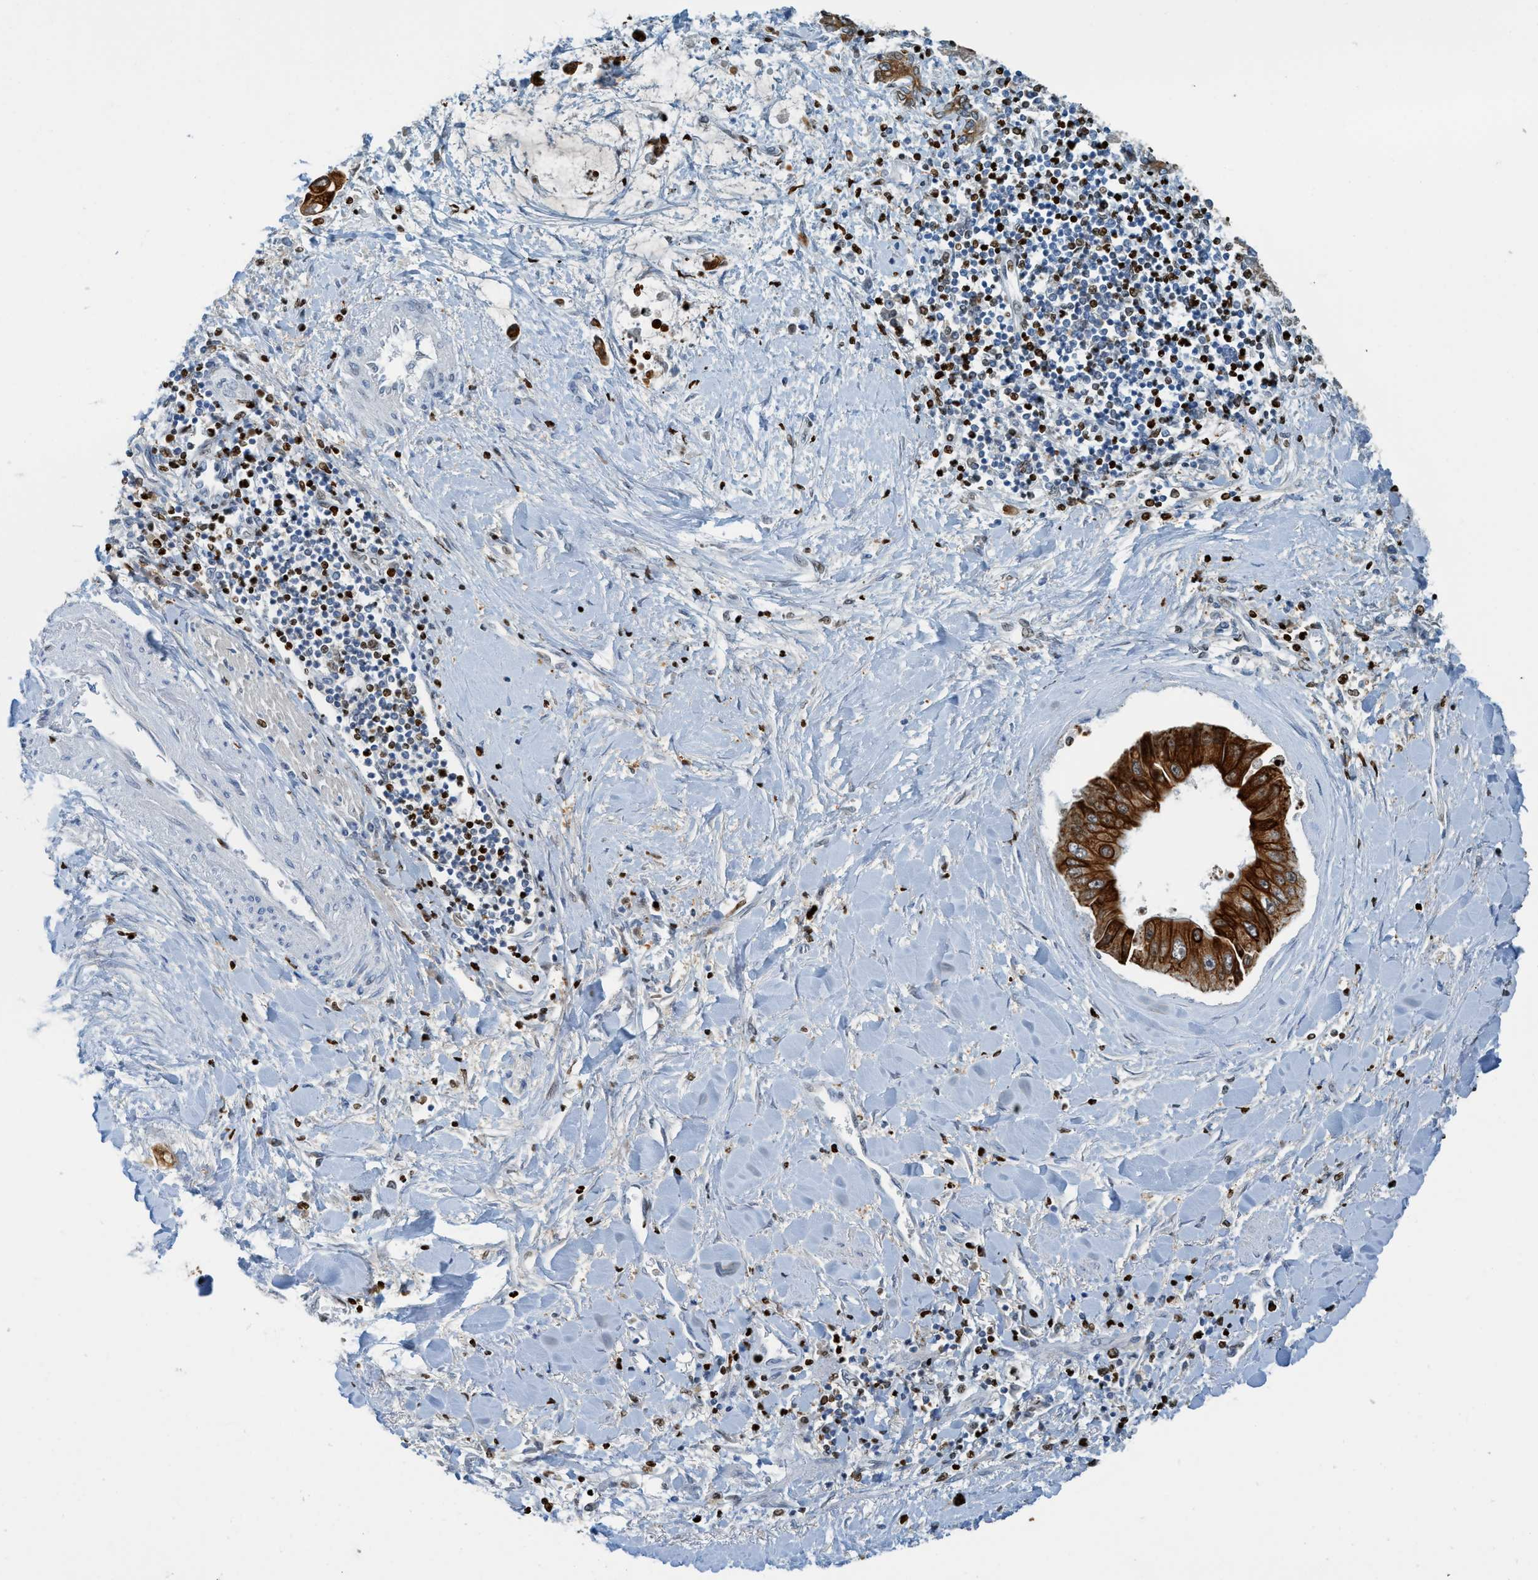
{"staining": {"intensity": "strong", "quantity": ">75%", "location": "cytoplasmic/membranous"}, "tissue": "liver cancer", "cell_type": "Tumor cells", "image_type": "cancer", "snomed": [{"axis": "morphology", "description": "Cholangiocarcinoma"}, {"axis": "topography", "description": "Liver"}], "caption": "Approximately >75% of tumor cells in liver cholangiocarcinoma exhibit strong cytoplasmic/membranous protein positivity as visualized by brown immunohistochemical staining.", "gene": "SH3D19", "patient": {"sex": "male", "age": 50}}